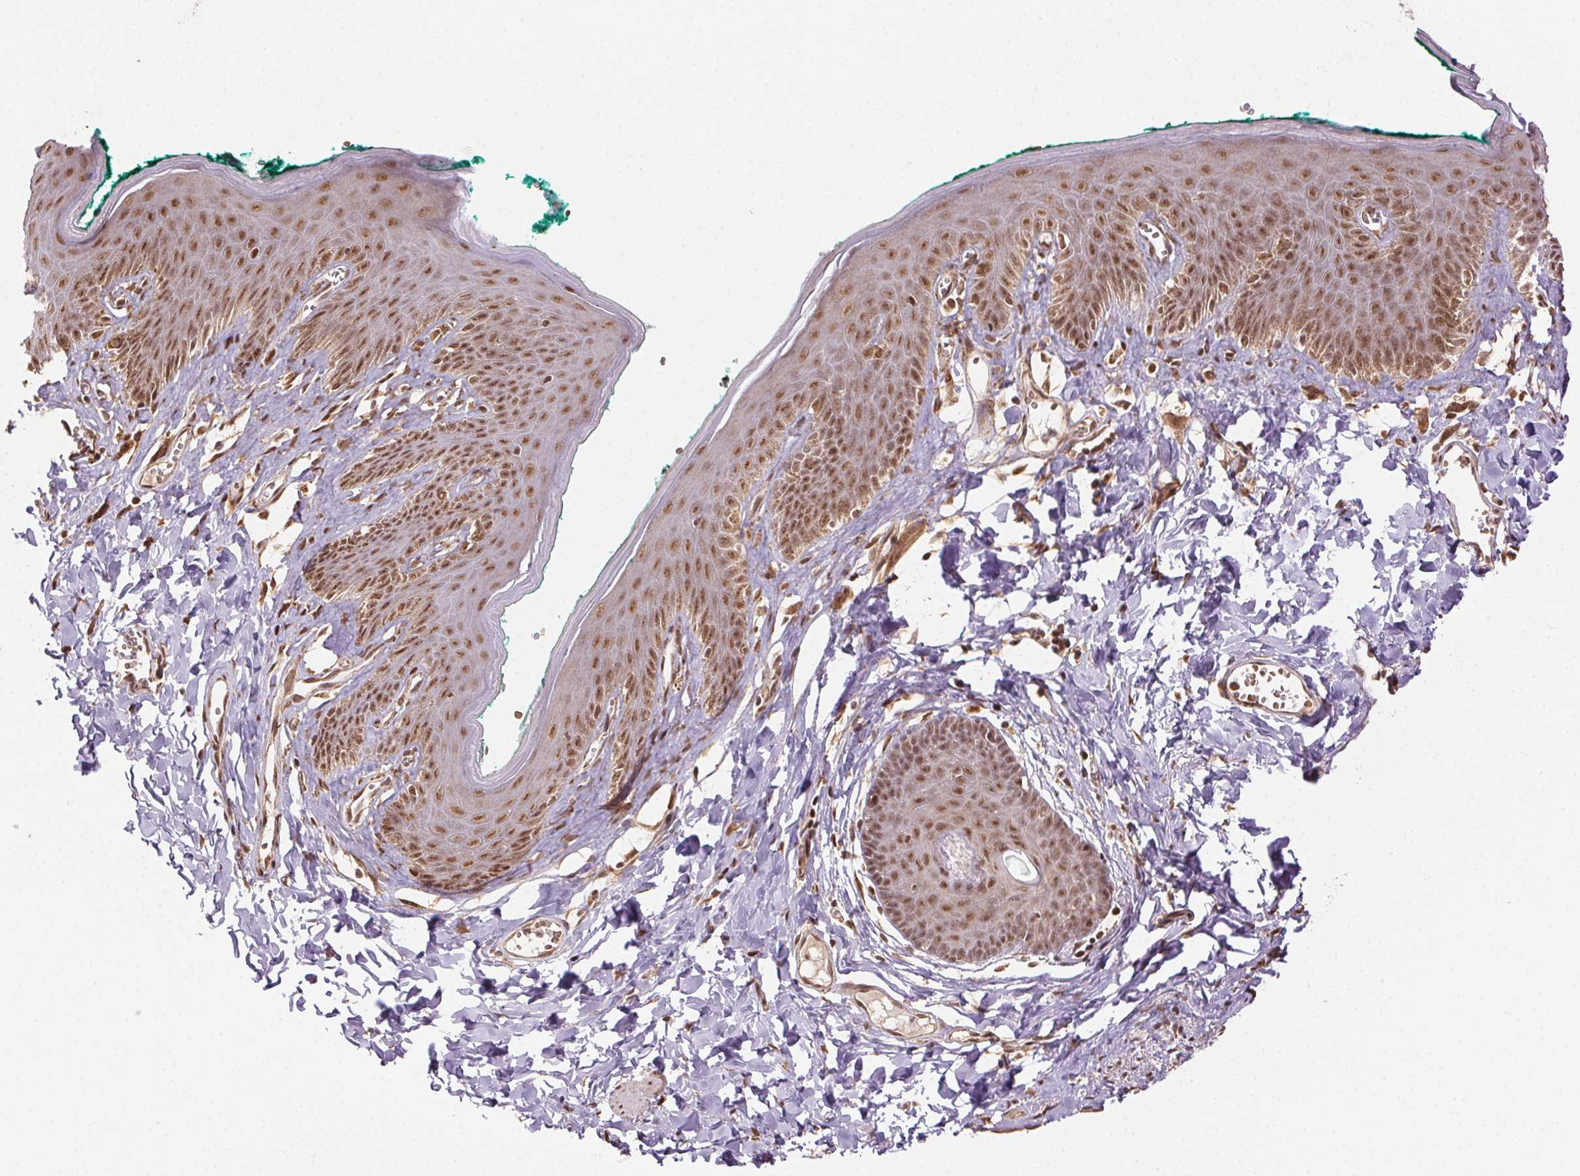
{"staining": {"intensity": "moderate", "quantity": ">75%", "location": "nuclear"}, "tissue": "skin", "cell_type": "Epidermal cells", "image_type": "normal", "snomed": [{"axis": "morphology", "description": "Normal tissue, NOS"}, {"axis": "topography", "description": "Vulva"}, {"axis": "topography", "description": "Peripheral nerve tissue"}], "caption": "Protein staining by IHC demonstrates moderate nuclear staining in approximately >75% of epidermal cells in normal skin. Using DAB (3,3'-diaminobenzidine) (brown) and hematoxylin (blue) stains, captured at high magnification using brightfield microscopy.", "gene": "TREML4", "patient": {"sex": "female", "age": 66}}